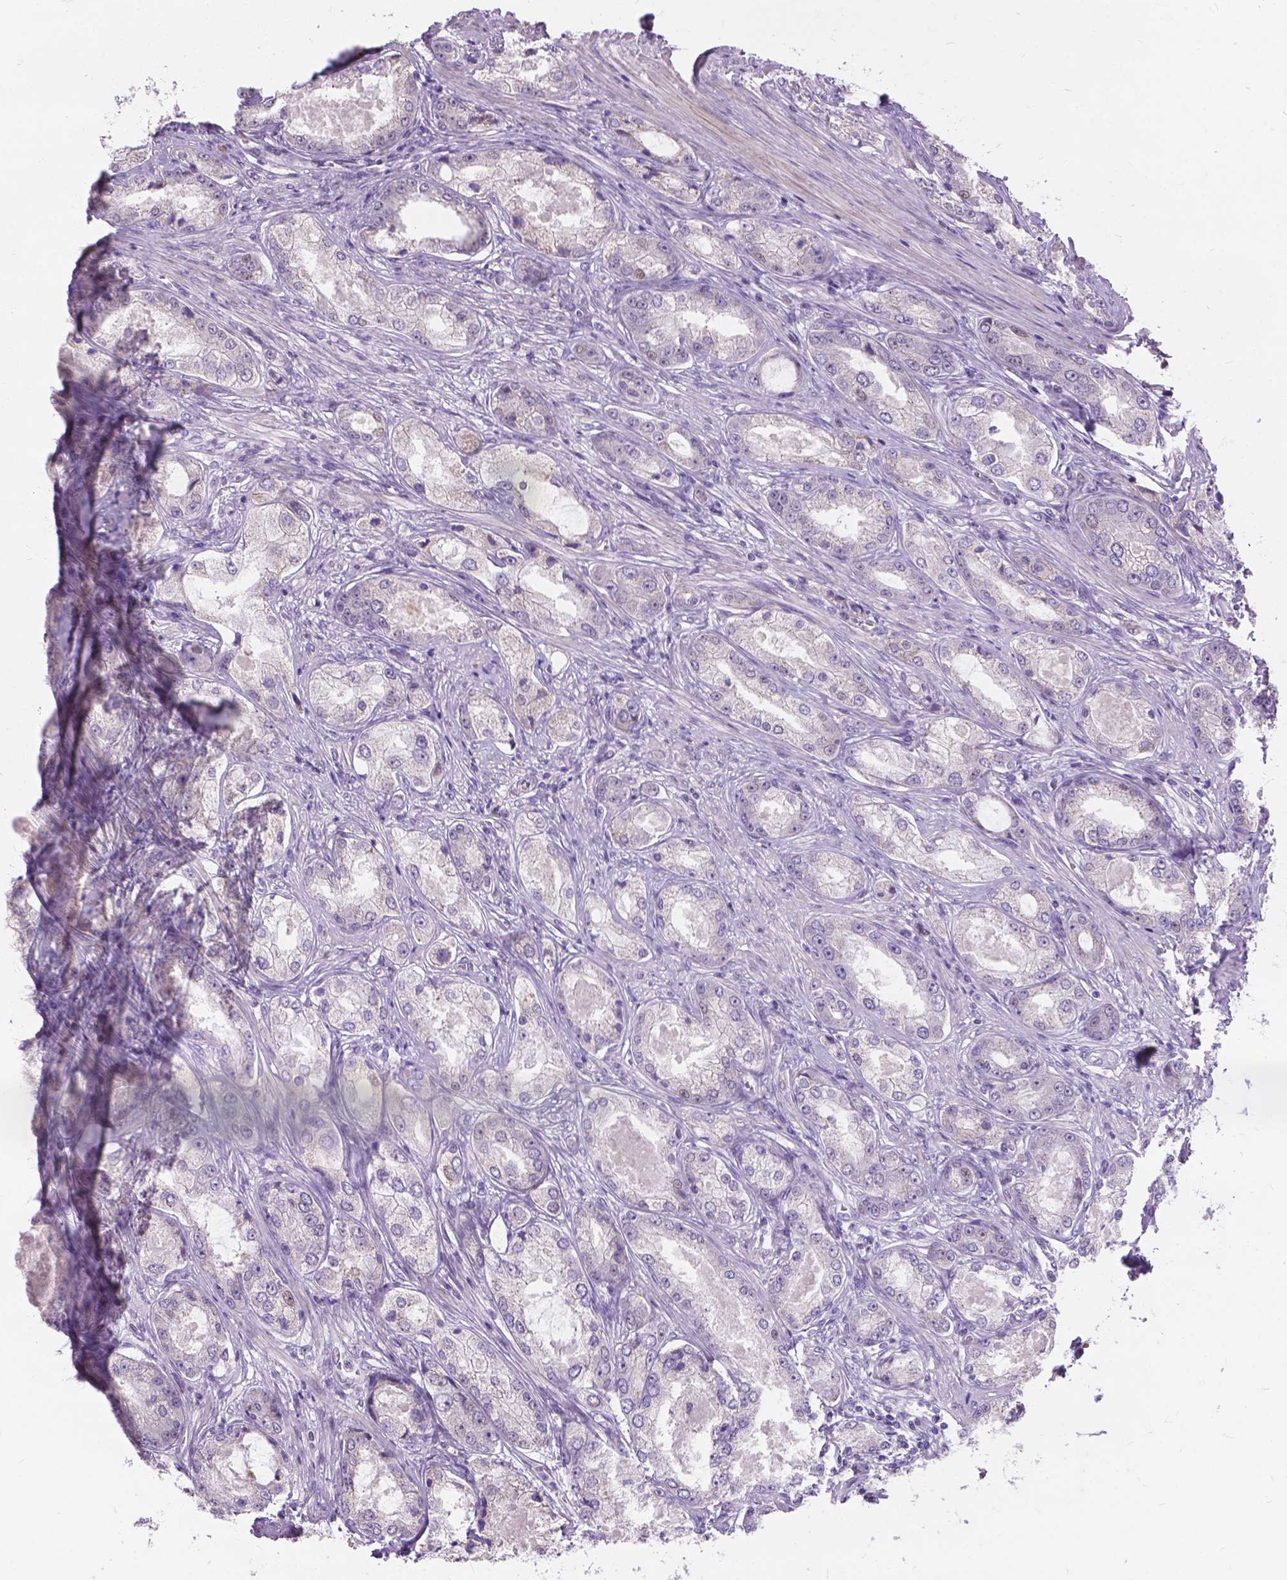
{"staining": {"intensity": "negative", "quantity": "none", "location": "none"}, "tissue": "prostate cancer", "cell_type": "Tumor cells", "image_type": "cancer", "snomed": [{"axis": "morphology", "description": "Adenocarcinoma, Low grade"}, {"axis": "topography", "description": "Prostate"}], "caption": "This is a photomicrograph of IHC staining of prostate cancer (adenocarcinoma (low-grade)), which shows no positivity in tumor cells.", "gene": "MYH14", "patient": {"sex": "male", "age": 68}}